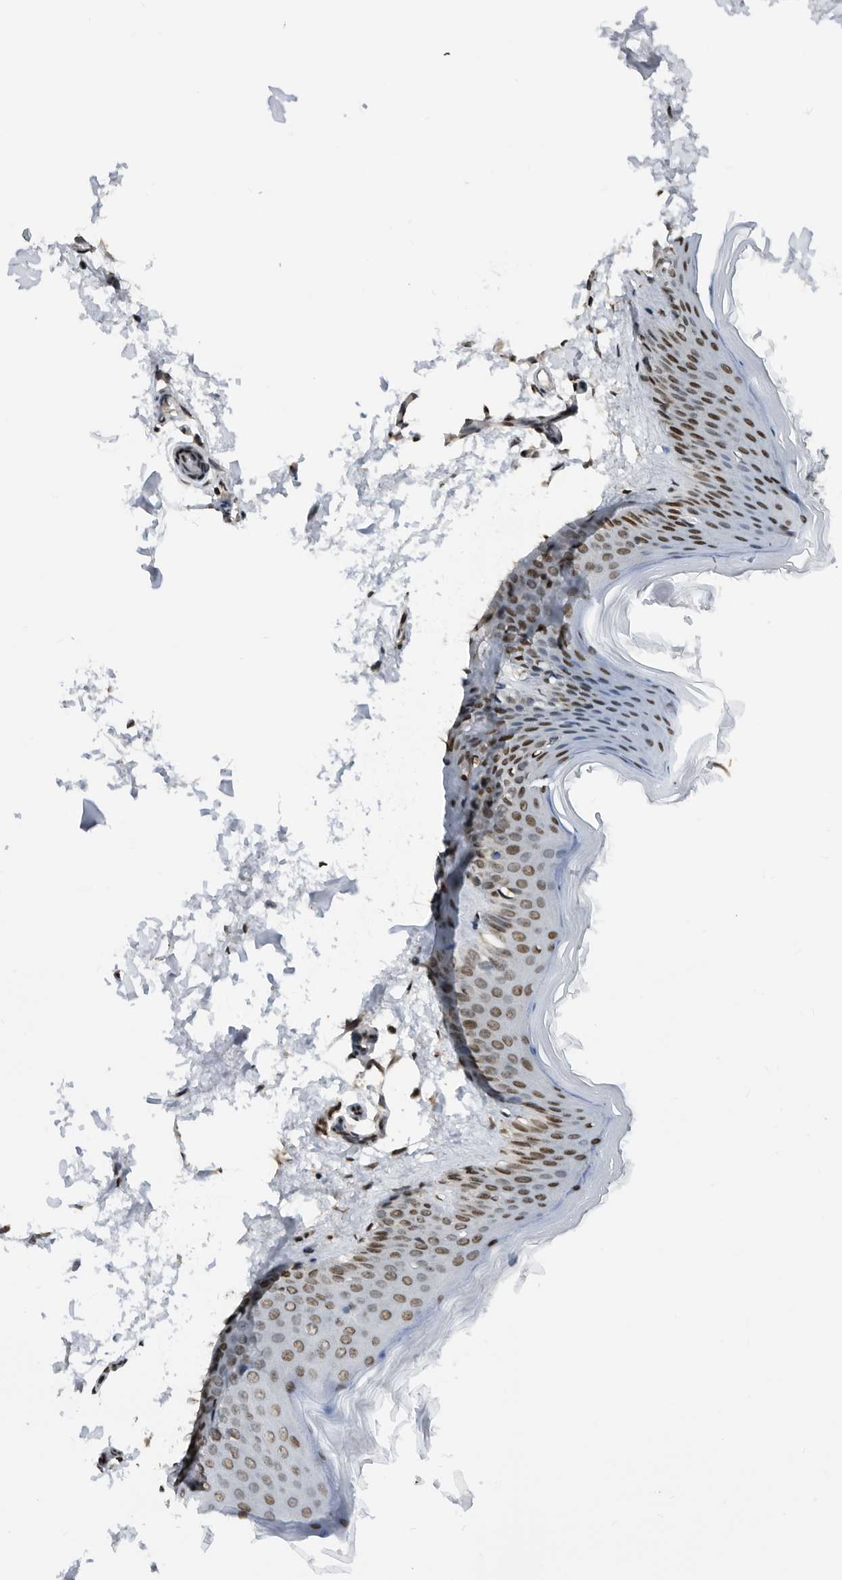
{"staining": {"intensity": "moderate", "quantity": ">75%", "location": "nuclear"}, "tissue": "skin", "cell_type": "Fibroblasts", "image_type": "normal", "snomed": [{"axis": "morphology", "description": "Normal tissue, NOS"}, {"axis": "topography", "description": "Skin"}], "caption": "High-magnification brightfield microscopy of normal skin stained with DAB (3,3'-diaminobenzidine) (brown) and counterstained with hematoxylin (blue). fibroblasts exhibit moderate nuclear positivity is appreciated in approximately>75% of cells. Nuclei are stained in blue.", "gene": "SNRNP48", "patient": {"sex": "female", "age": 27}}